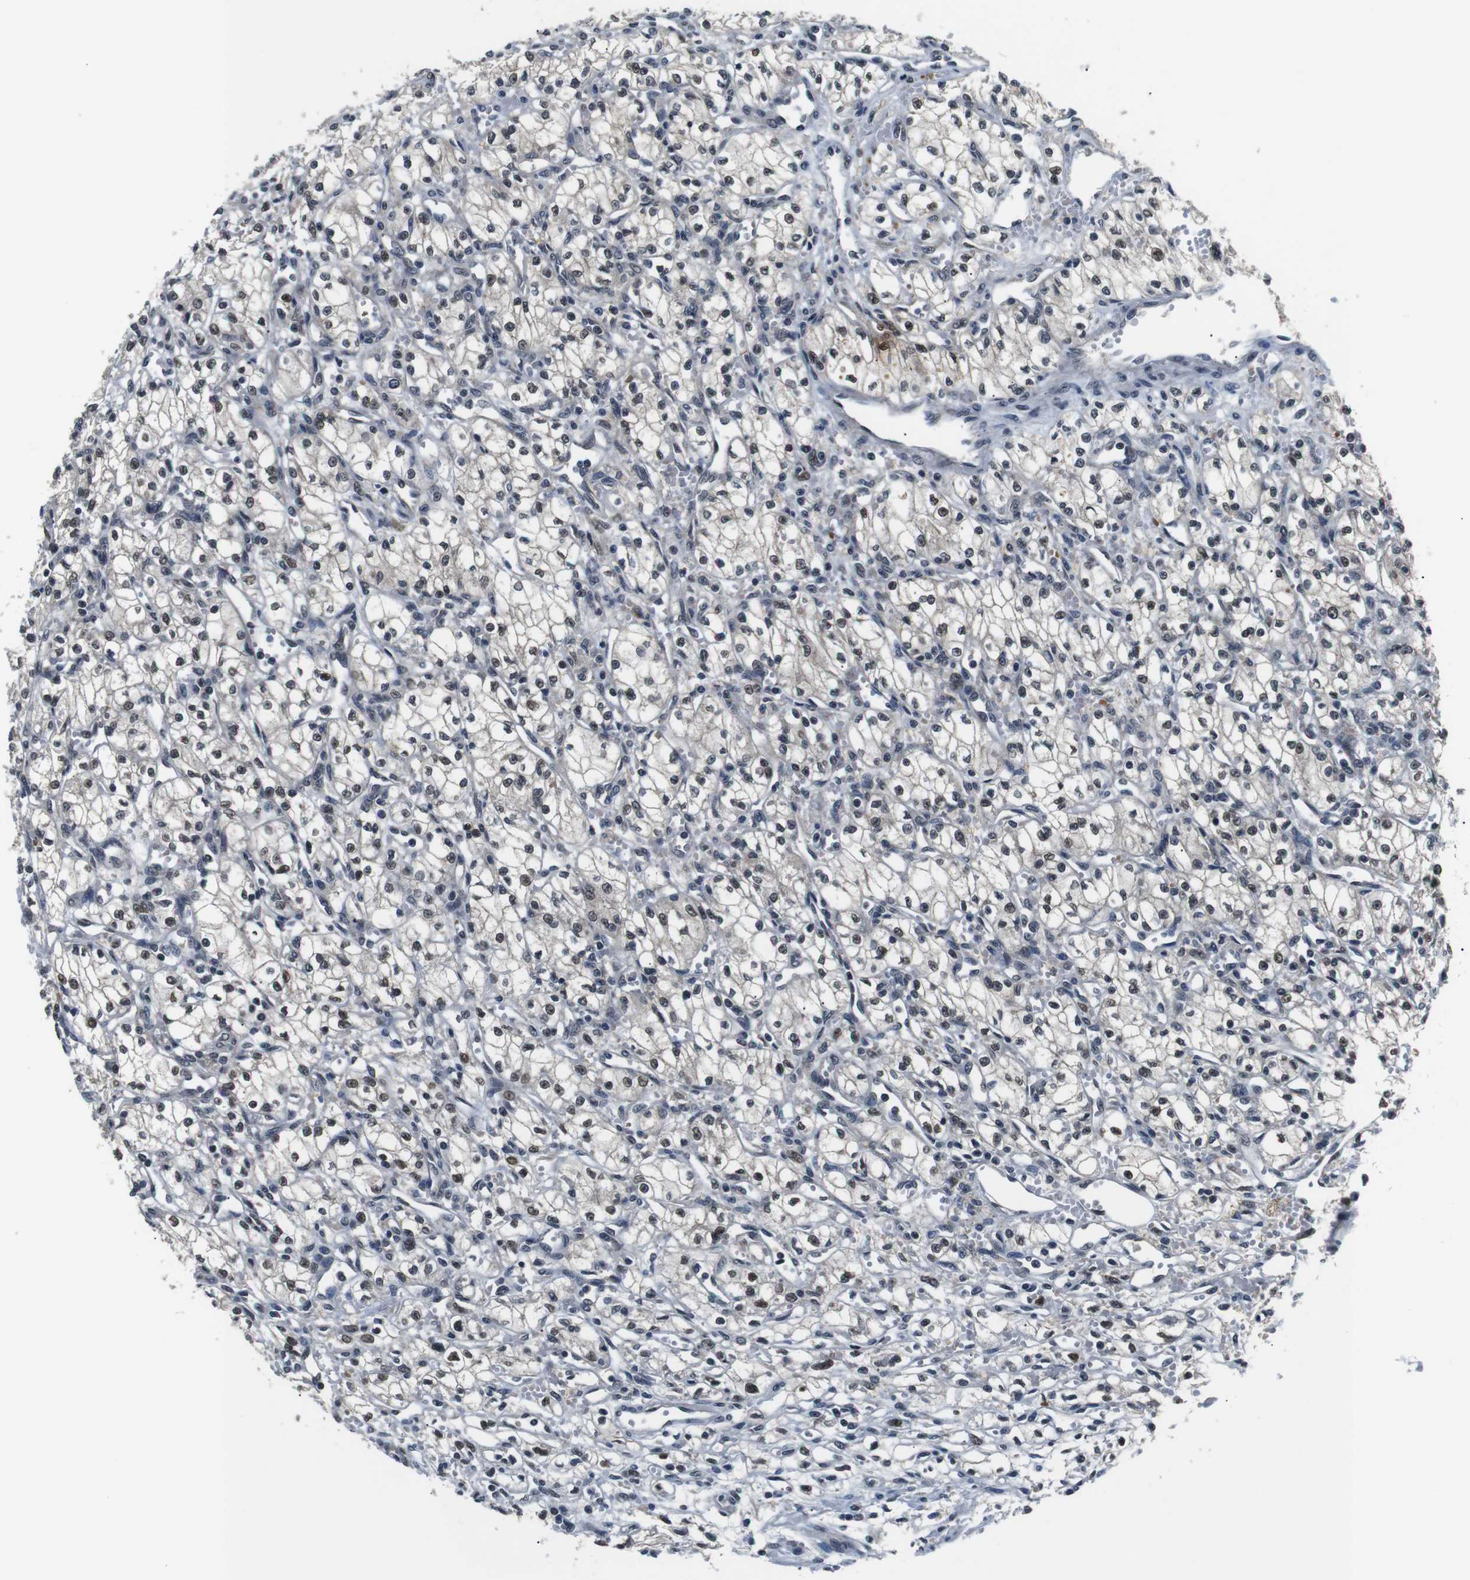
{"staining": {"intensity": "moderate", "quantity": "25%-75%", "location": "nuclear"}, "tissue": "renal cancer", "cell_type": "Tumor cells", "image_type": "cancer", "snomed": [{"axis": "morphology", "description": "Normal tissue, NOS"}, {"axis": "morphology", "description": "Adenocarcinoma, NOS"}, {"axis": "topography", "description": "Kidney"}], "caption": "A micrograph of human adenocarcinoma (renal) stained for a protein demonstrates moderate nuclear brown staining in tumor cells. (DAB IHC with brightfield microscopy, high magnification).", "gene": "SKP1", "patient": {"sex": "male", "age": 59}}